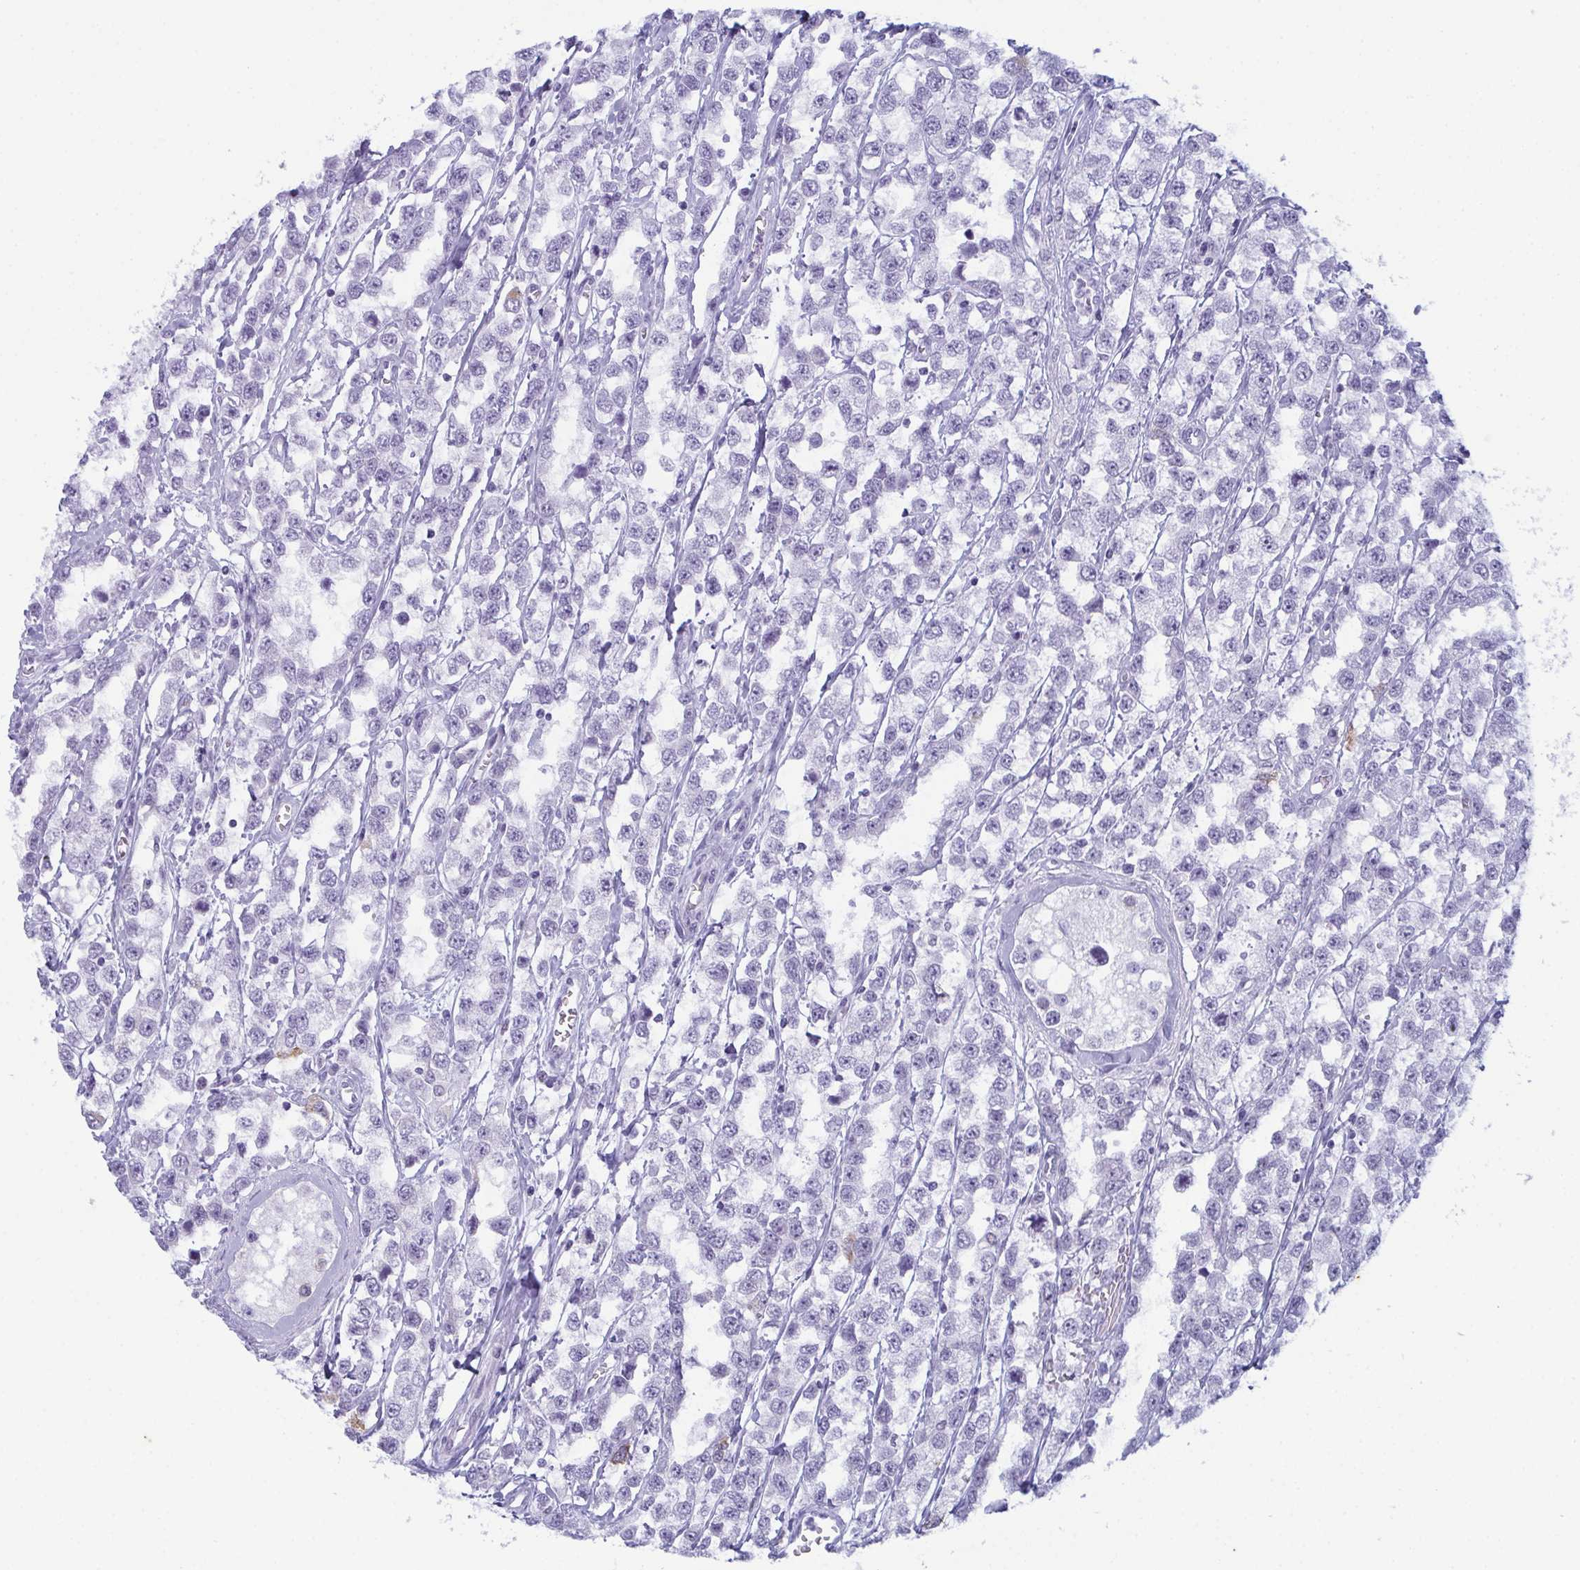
{"staining": {"intensity": "negative", "quantity": "none", "location": "none"}, "tissue": "testis cancer", "cell_type": "Tumor cells", "image_type": "cancer", "snomed": [{"axis": "morphology", "description": "Seminoma, NOS"}, {"axis": "topography", "description": "Testis"}], "caption": "Seminoma (testis) stained for a protein using immunohistochemistry (IHC) displays no positivity tumor cells.", "gene": "RBM7", "patient": {"sex": "male", "age": 34}}